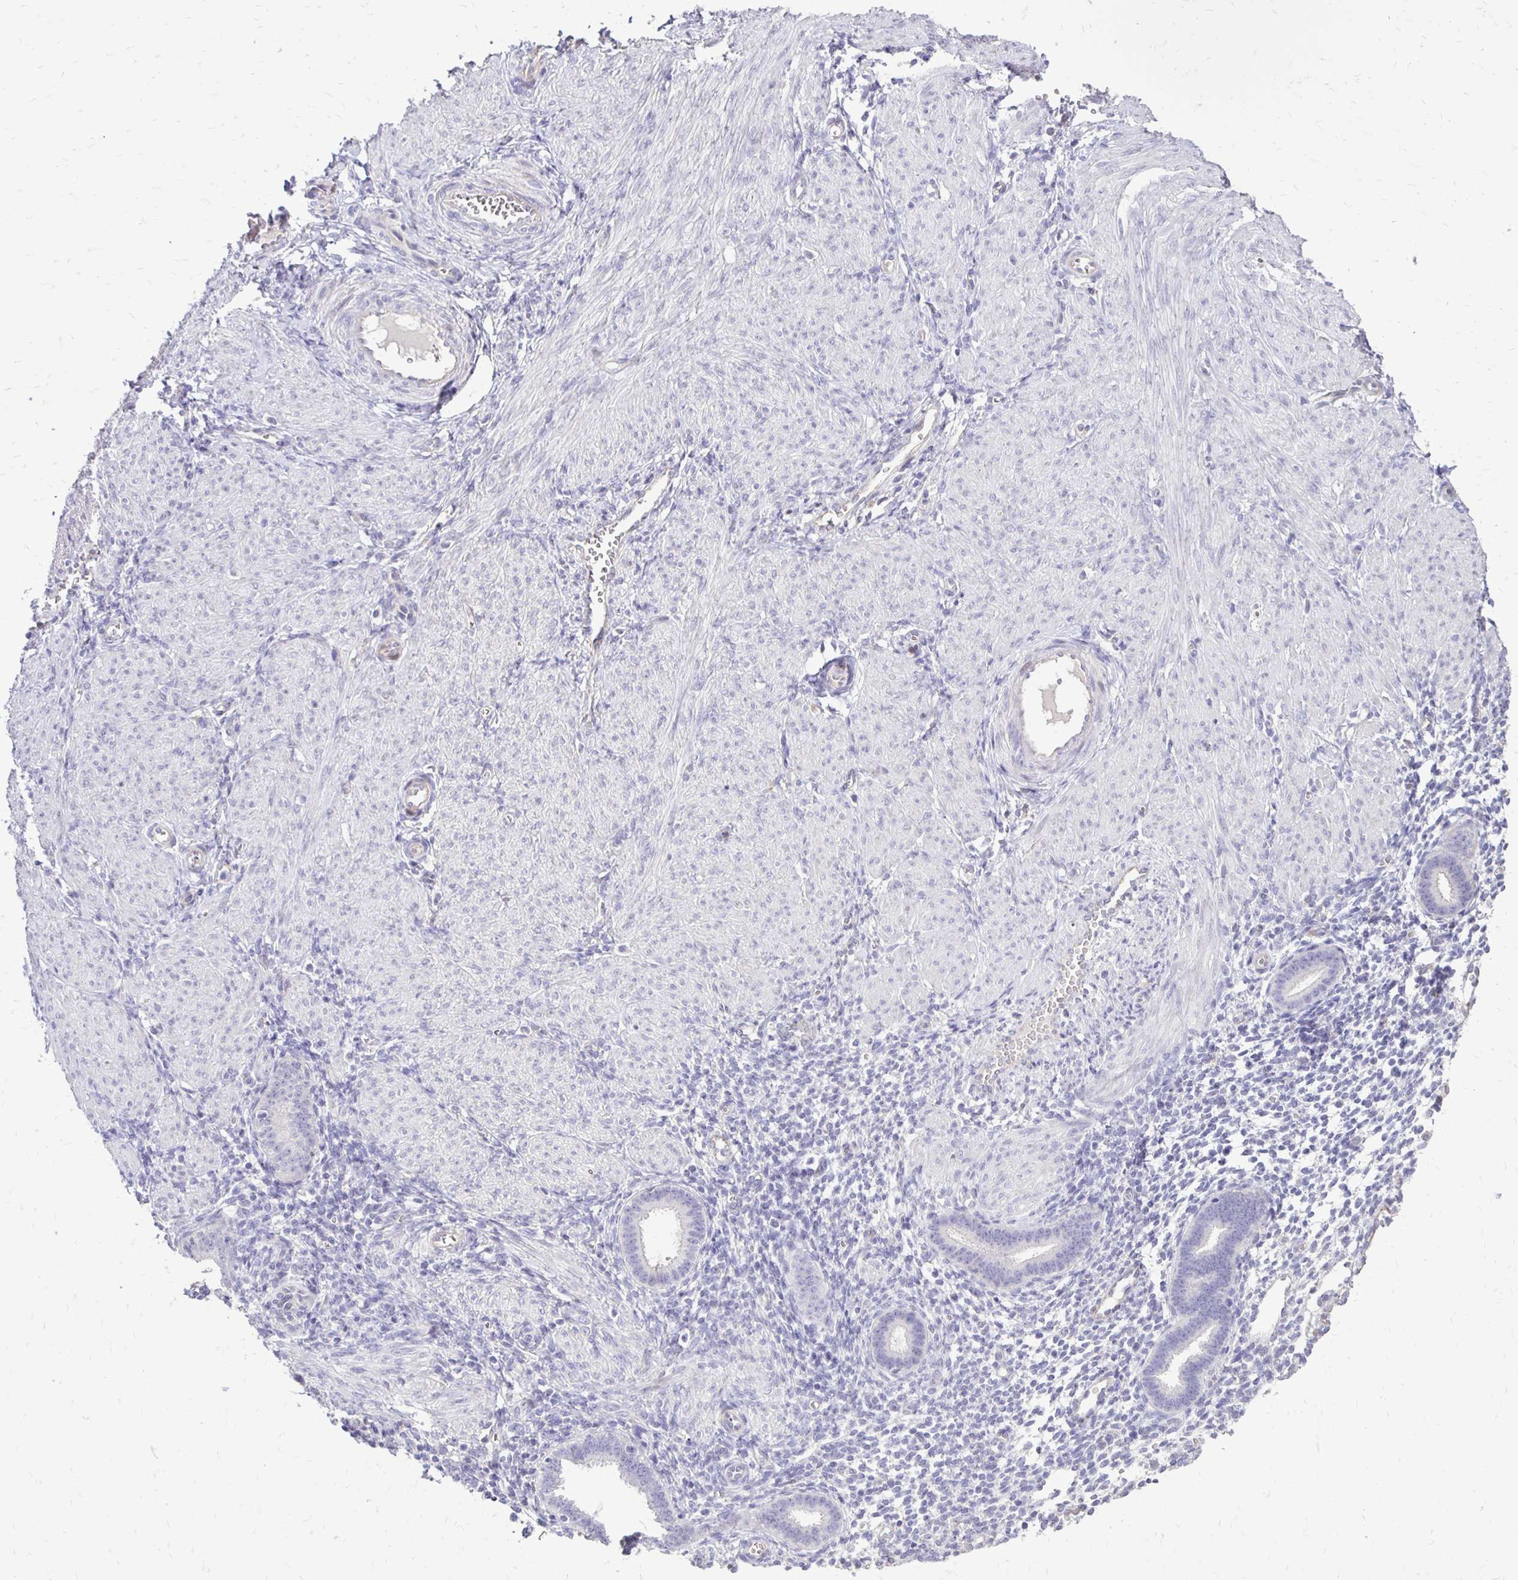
{"staining": {"intensity": "negative", "quantity": "none", "location": "none"}, "tissue": "endometrium", "cell_type": "Cells in endometrial stroma", "image_type": "normal", "snomed": [{"axis": "morphology", "description": "Normal tissue, NOS"}, {"axis": "topography", "description": "Endometrium"}], "caption": "DAB (3,3'-diaminobenzidine) immunohistochemical staining of unremarkable human endometrium displays no significant positivity in cells in endometrial stroma. (DAB (3,3'-diaminobenzidine) immunohistochemistry (IHC) with hematoxylin counter stain).", "gene": "GAS2", "patient": {"sex": "female", "age": 36}}